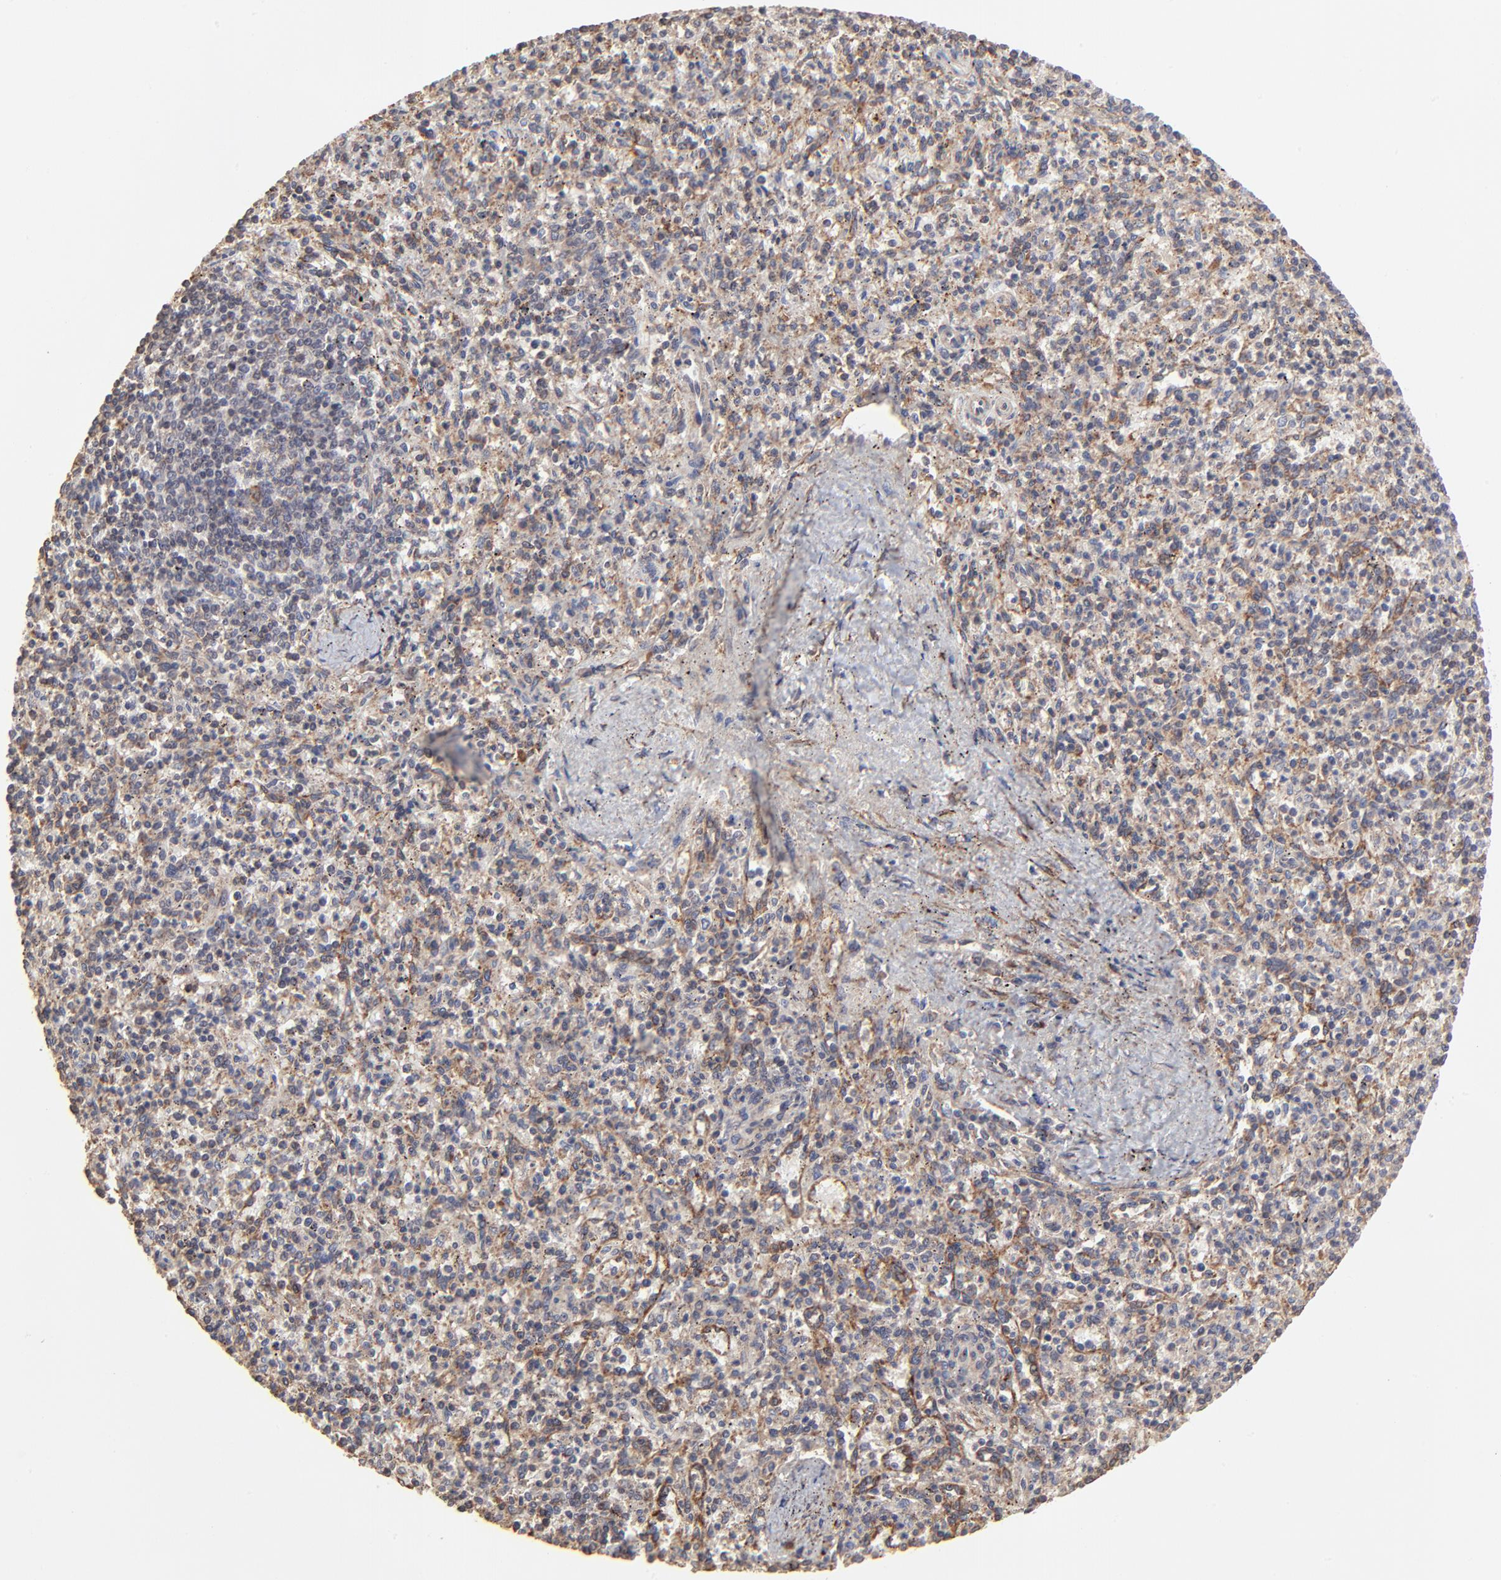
{"staining": {"intensity": "moderate", "quantity": ">75%", "location": "cytoplasmic/membranous"}, "tissue": "spleen", "cell_type": "Cells in red pulp", "image_type": "normal", "snomed": [{"axis": "morphology", "description": "Normal tissue, NOS"}, {"axis": "topography", "description": "Spleen"}], "caption": "Spleen stained with immunohistochemistry shows moderate cytoplasmic/membranous staining in about >75% of cells in red pulp.", "gene": "ELP2", "patient": {"sex": "male", "age": 72}}